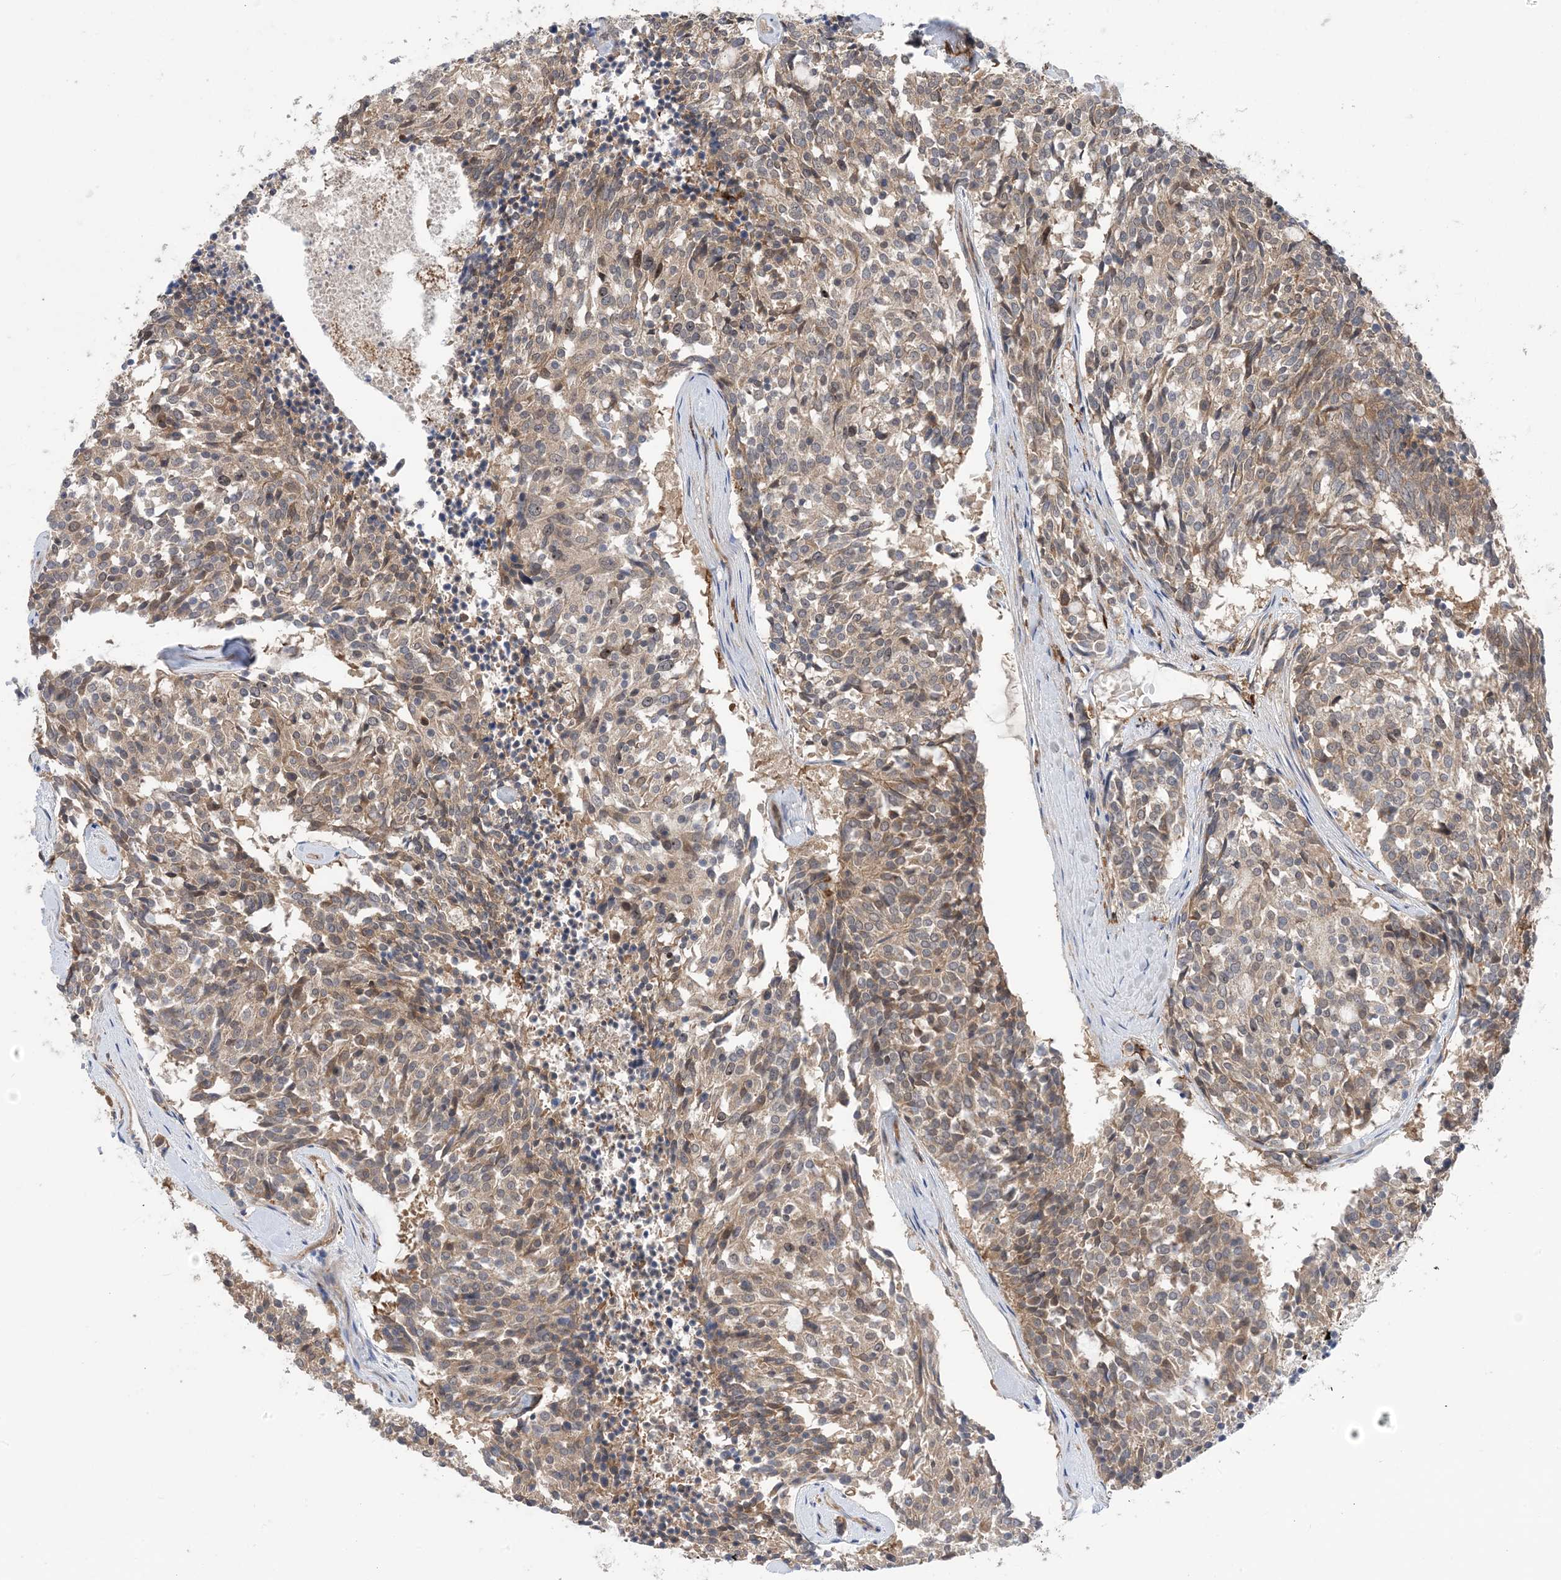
{"staining": {"intensity": "weak", "quantity": ">75%", "location": "cytoplasmic/membranous"}, "tissue": "carcinoid", "cell_type": "Tumor cells", "image_type": "cancer", "snomed": [{"axis": "morphology", "description": "Carcinoid, malignant, NOS"}, {"axis": "topography", "description": "Pancreas"}], "caption": "Immunohistochemistry histopathology image of carcinoid (malignant) stained for a protein (brown), which reveals low levels of weak cytoplasmic/membranous positivity in about >75% of tumor cells.", "gene": "HS1BP3", "patient": {"sex": "female", "age": 54}}